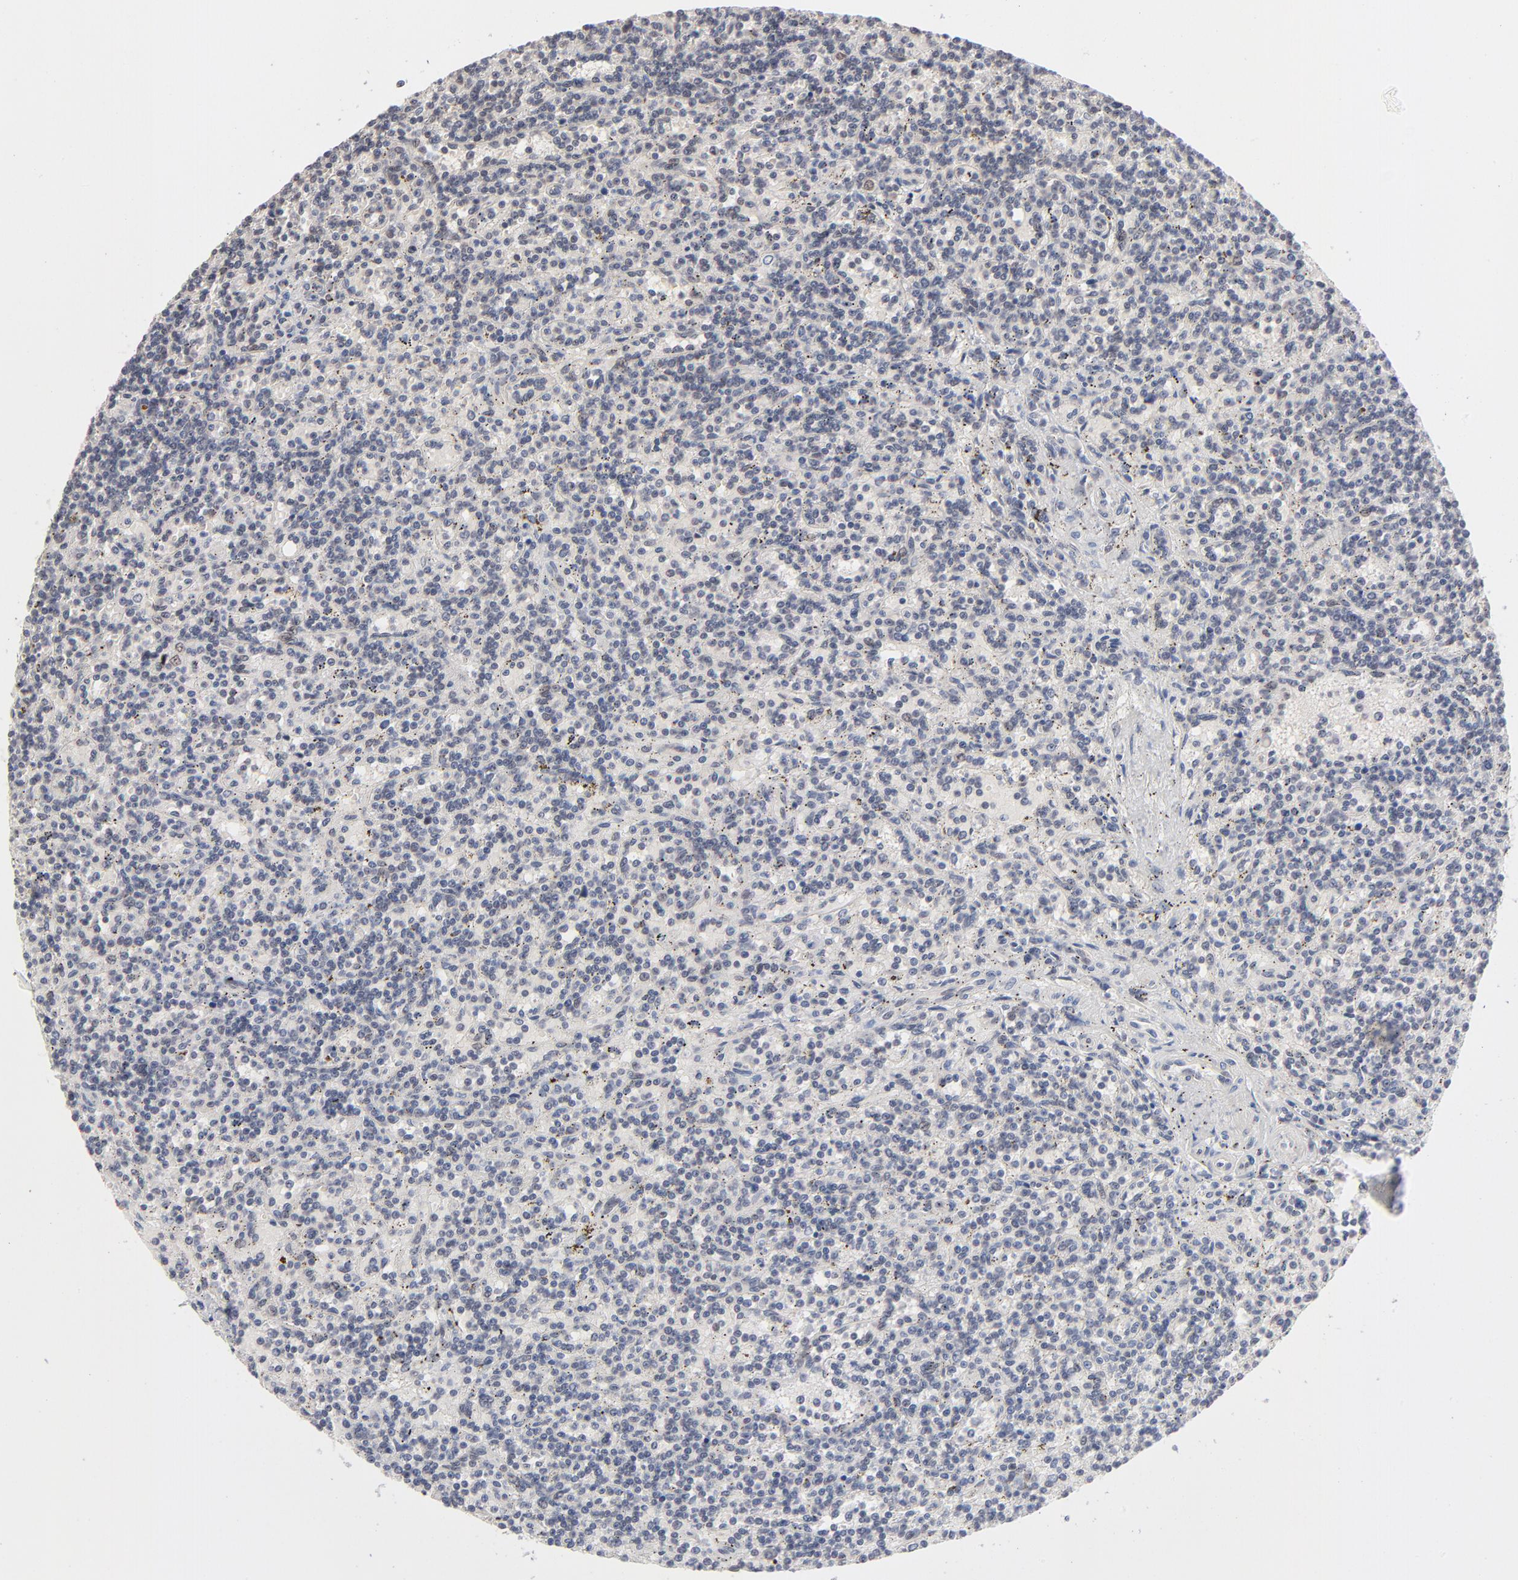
{"staining": {"intensity": "negative", "quantity": "none", "location": "none"}, "tissue": "lymphoma", "cell_type": "Tumor cells", "image_type": "cancer", "snomed": [{"axis": "morphology", "description": "Malignant lymphoma, non-Hodgkin's type, Low grade"}, {"axis": "topography", "description": "Spleen"}], "caption": "Tumor cells are negative for protein expression in human lymphoma.", "gene": "MBIP", "patient": {"sex": "male", "age": 73}}